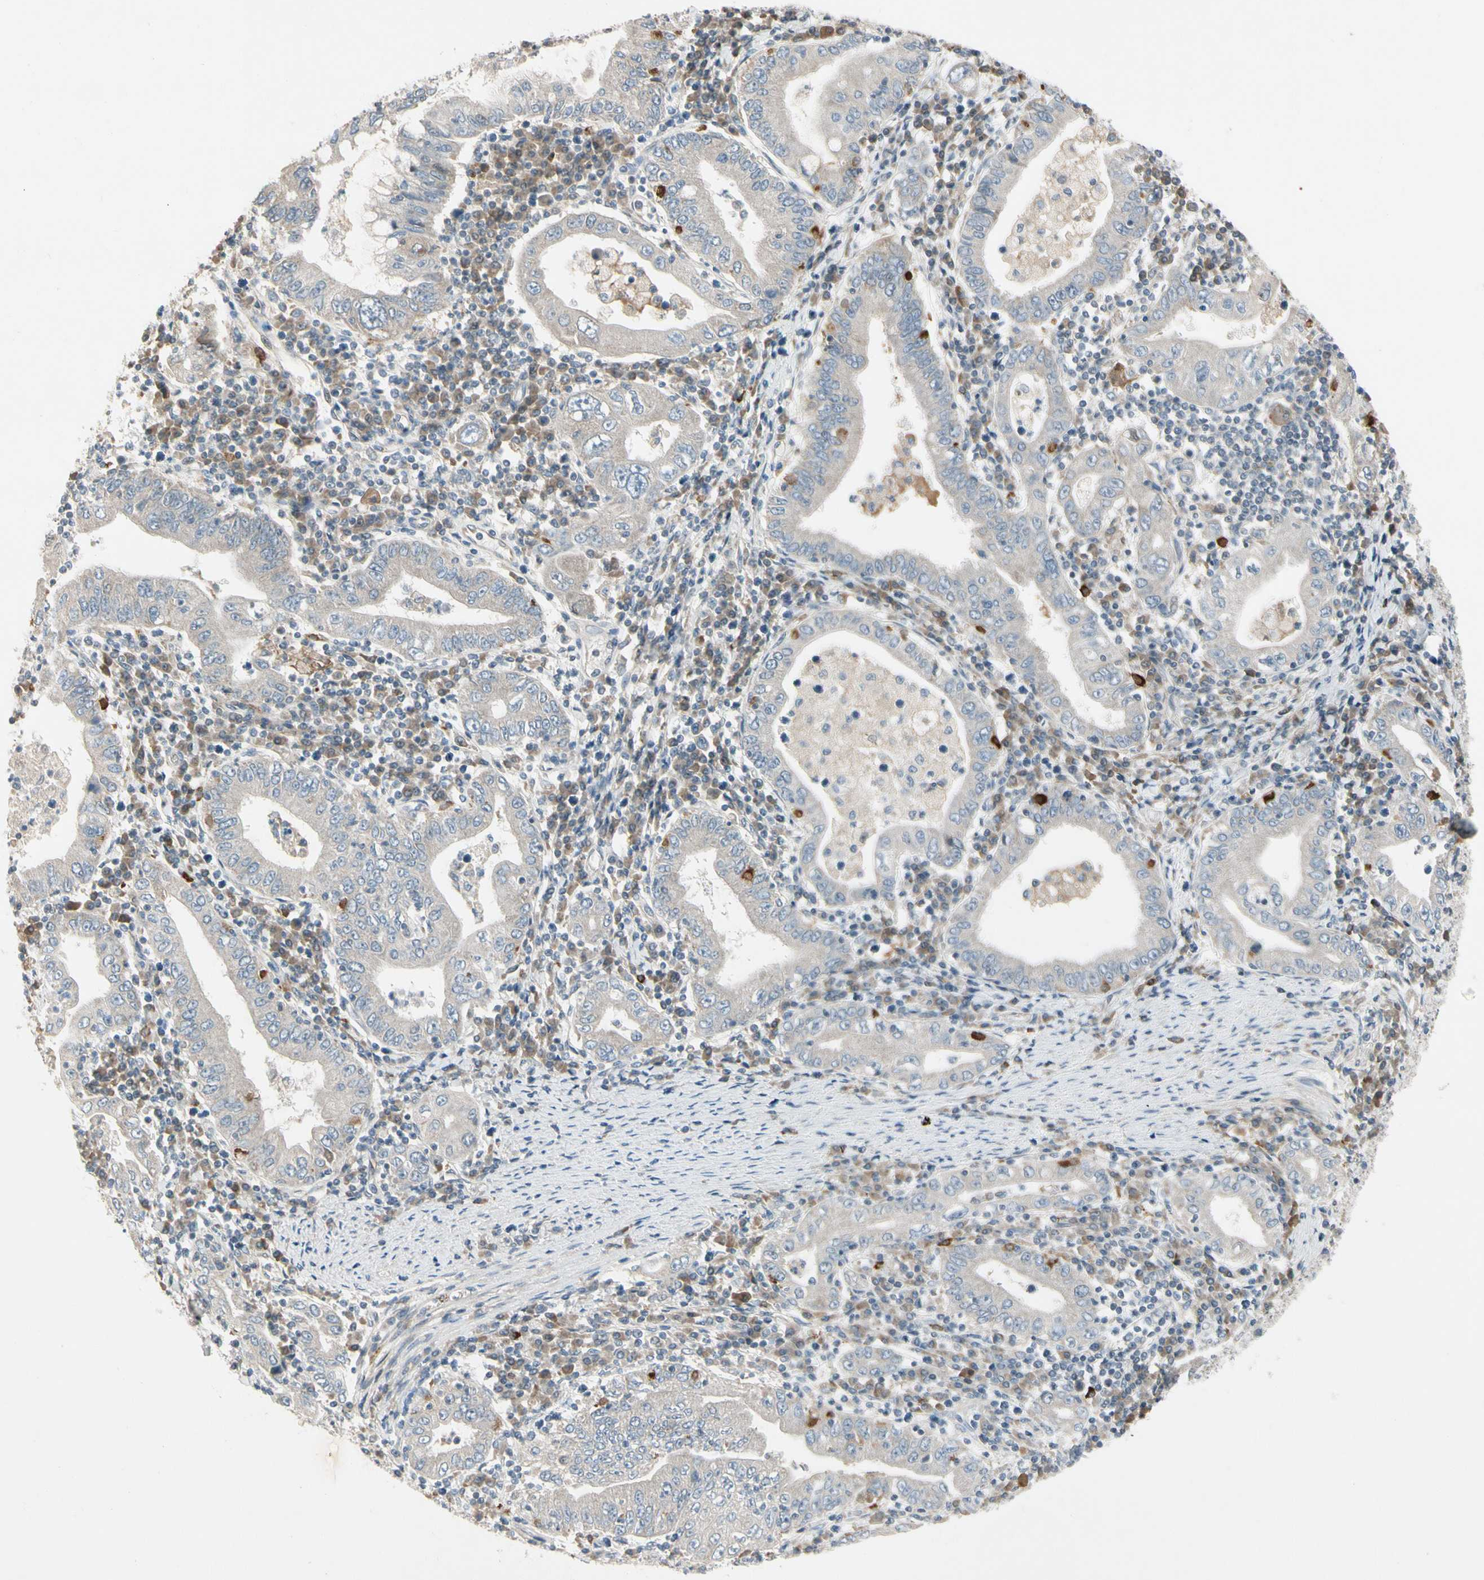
{"staining": {"intensity": "weak", "quantity": "<25%", "location": "cytoplasmic/membranous"}, "tissue": "stomach cancer", "cell_type": "Tumor cells", "image_type": "cancer", "snomed": [{"axis": "morphology", "description": "Normal tissue, NOS"}, {"axis": "morphology", "description": "Adenocarcinoma, NOS"}, {"axis": "topography", "description": "Esophagus"}, {"axis": "topography", "description": "Stomach, upper"}, {"axis": "topography", "description": "Peripheral nerve tissue"}], "caption": "DAB (3,3'-diaminobenzidine) immunohistochemical staining of human adenocarcinoma (stomach) shows no significant expression in tumor cells.", "gene": "ICAM5", "patient": {"sex": "male", "age": 62}}